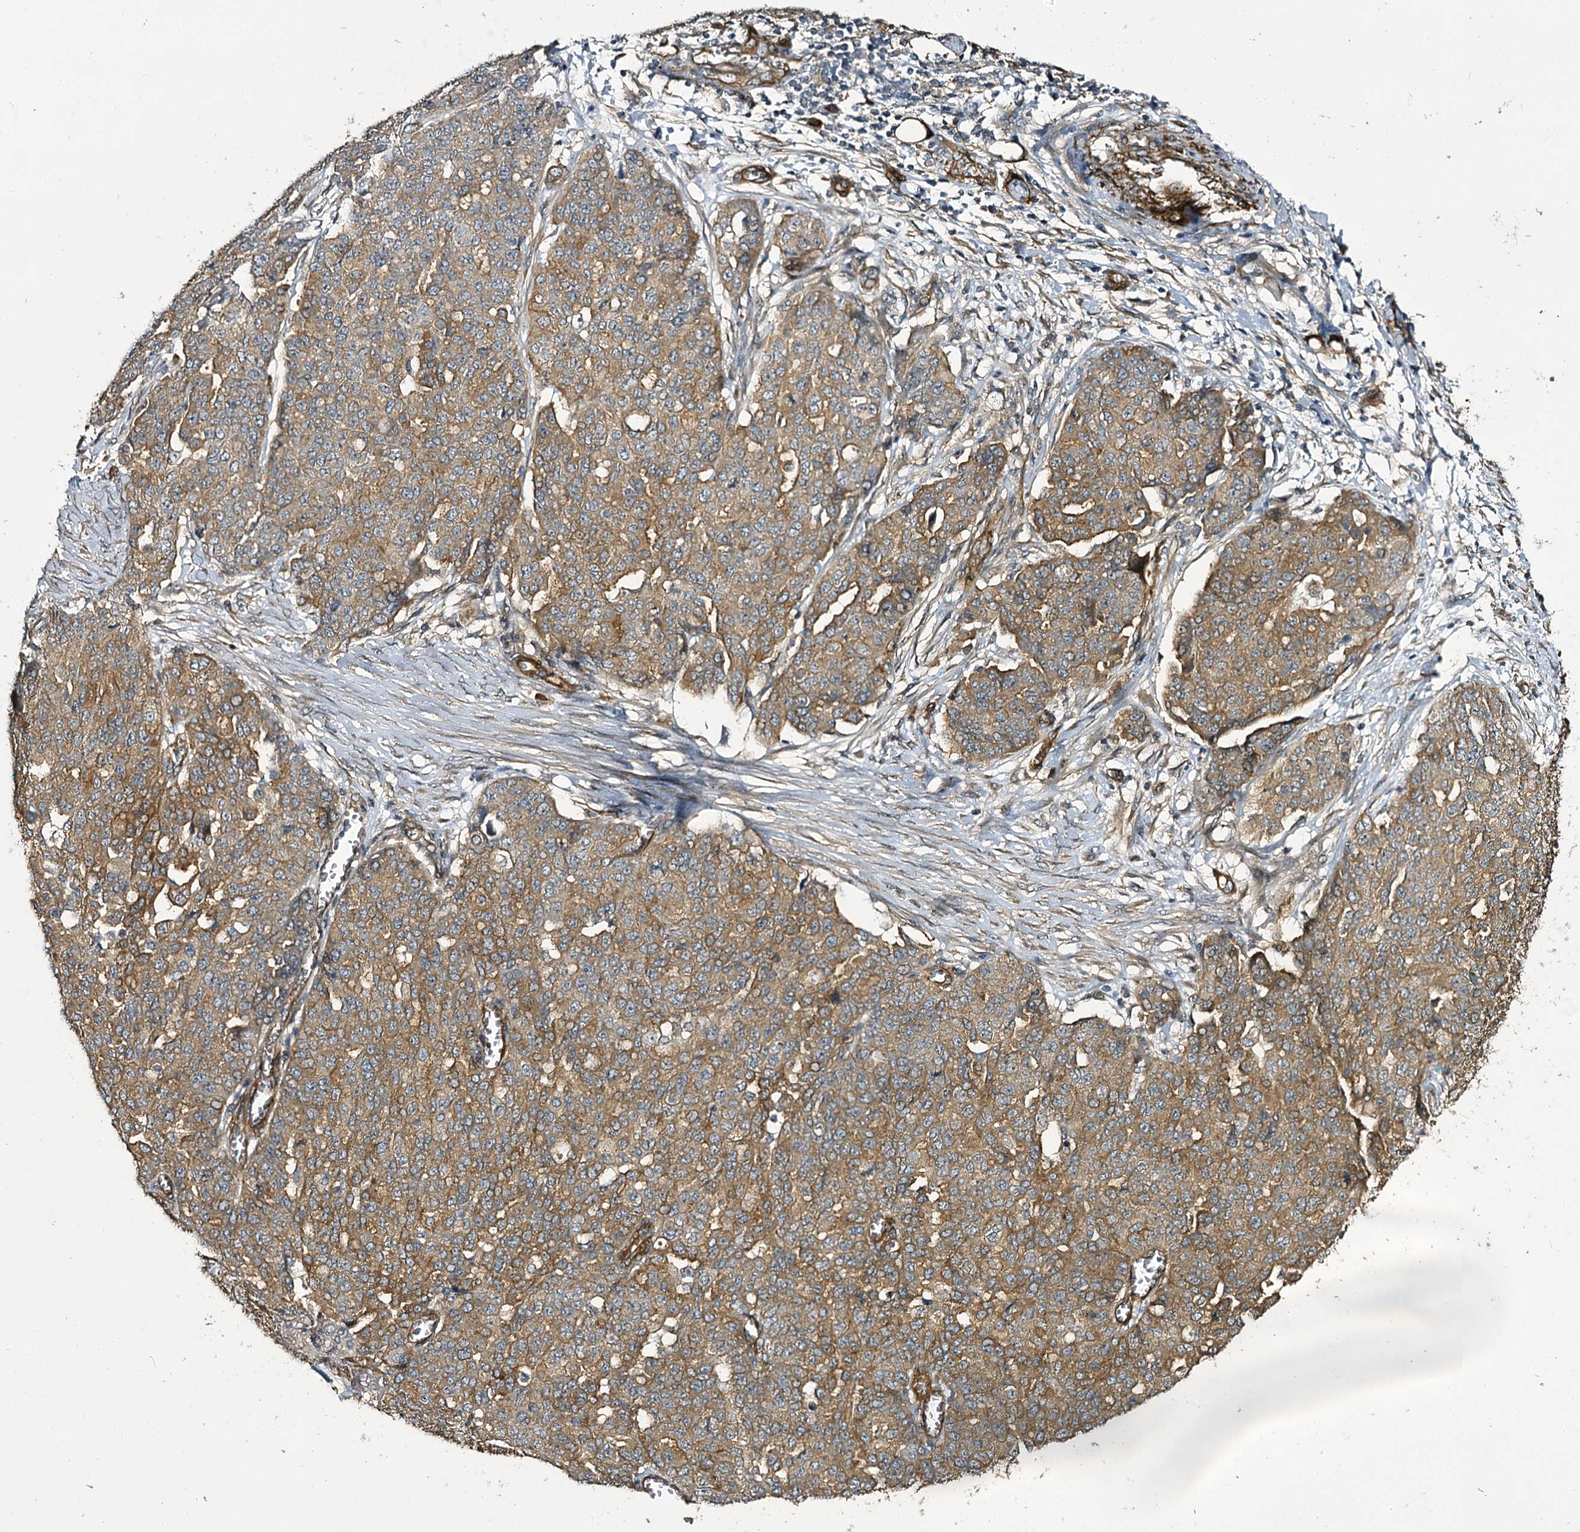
{"staining": {"intensity": "moderate", "quantity": ">75%", "location": "cytoplasmic/membranous"}, "tissue": "ovarian cancer", "cell_type": "Tumor cells", "image_type": "cancer", "snomed": [{"axis": "morphology", "description": "Cystadenocarcinoma, serous, NOS"}, {"axis": "topography", "description": "Soft tissue"}, {"axis": "topography", "description": "Ovary"}], "caption": "Immunohistochemistry (DAB (3,3'-diaminobenzidine)) staining of human ovarian cancer exhibits moderate cytoplasmic/membranous protein expression in approximately >75% of tumor cells. The protein is stained brown, and the nuclei are stained in blue (DAB (3,3'-diaminobenzidine) IHC with brightfield microscopy, high magnification).", "gene": "MYO1C", "patient": {"sex": "female", "age": 57}}